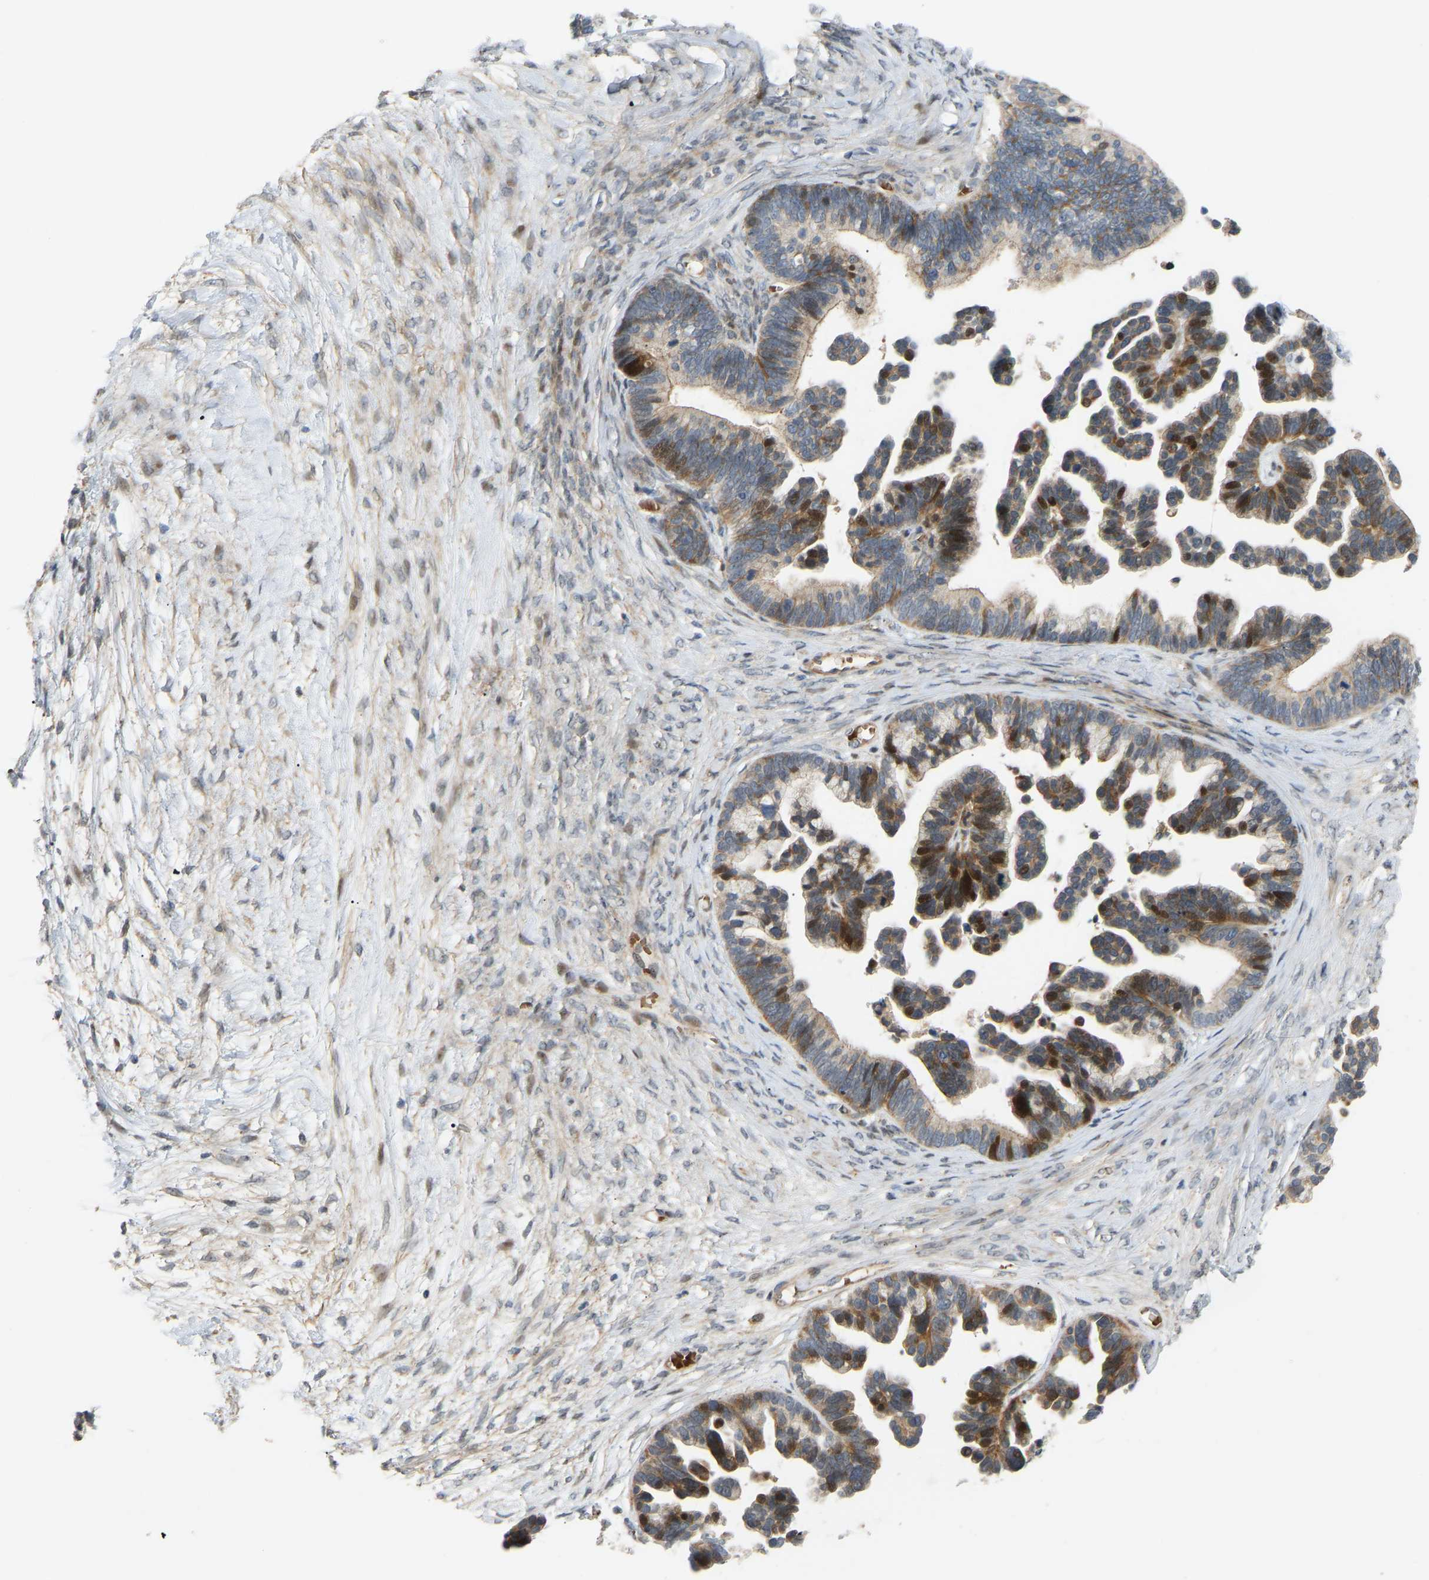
{"staining": {"intensity": "moderate", "quantity": ">75%", "location": "cytoplasmic/membranous,nuclear"}, "tissue": "ovarian cancer", "cell_type": "Tumor cells", "image_type": "cancer", "snomed": [{"axis": "morphology", "description": "Cystadenocarcinoma, serous, NOS"}, {"axis": "topography", "description": "Ovary"}], "caption": "Ovarian cancer tissue shows moderate cytoplasmic/membranous and nuclear staining in approximately >75% of tumor cells The staining is performed using DAB brown chromogen to label protein expression. The nuclei are counter-stained blue using hematoxylin.", "gene": "POGLUT2", "patient": {"sex": "female", "age": 56}}